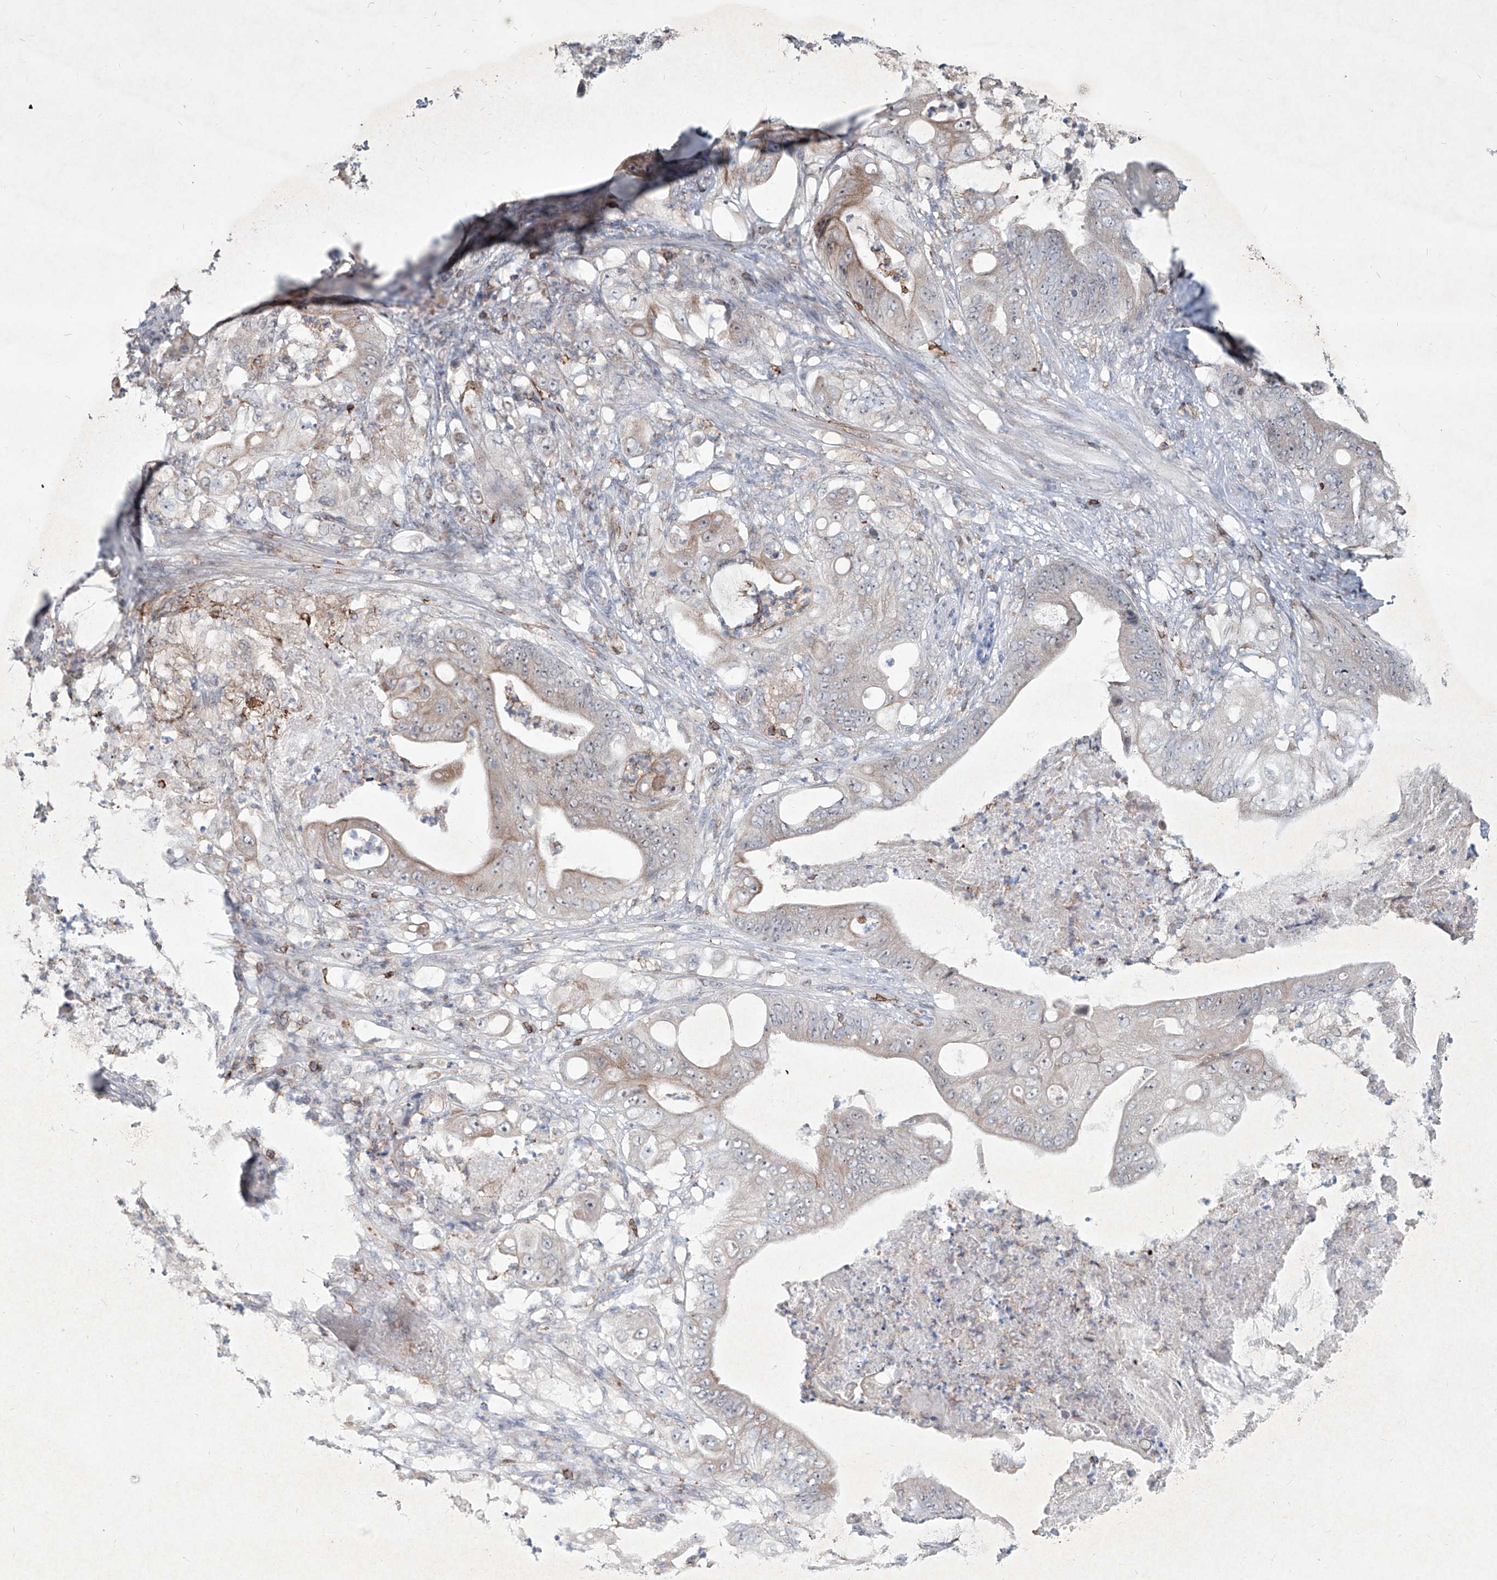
{"staining": {"intensity": "negative", "quantity": "none", "location": "none"}, "tissue": "stomach cancer", "cell_type": "Tumor cells", "image_type": "cancer", "snomed": [{"axis": "morphology", "description": "Adenocarcinoma, NOS"}, {"axis": "topography", "description": "Stomach"}], "caption": "IHC of stomach cancer shows no positivity in tumor cells. Brightfield microscopy of IHC stained with DAB (3,3'-diaminobenzidine) (brown) and hematoxylin (blue), captured at high magnification.", "gene": "ZBTB48", "patient": {"sex": "female", "age": 73}}